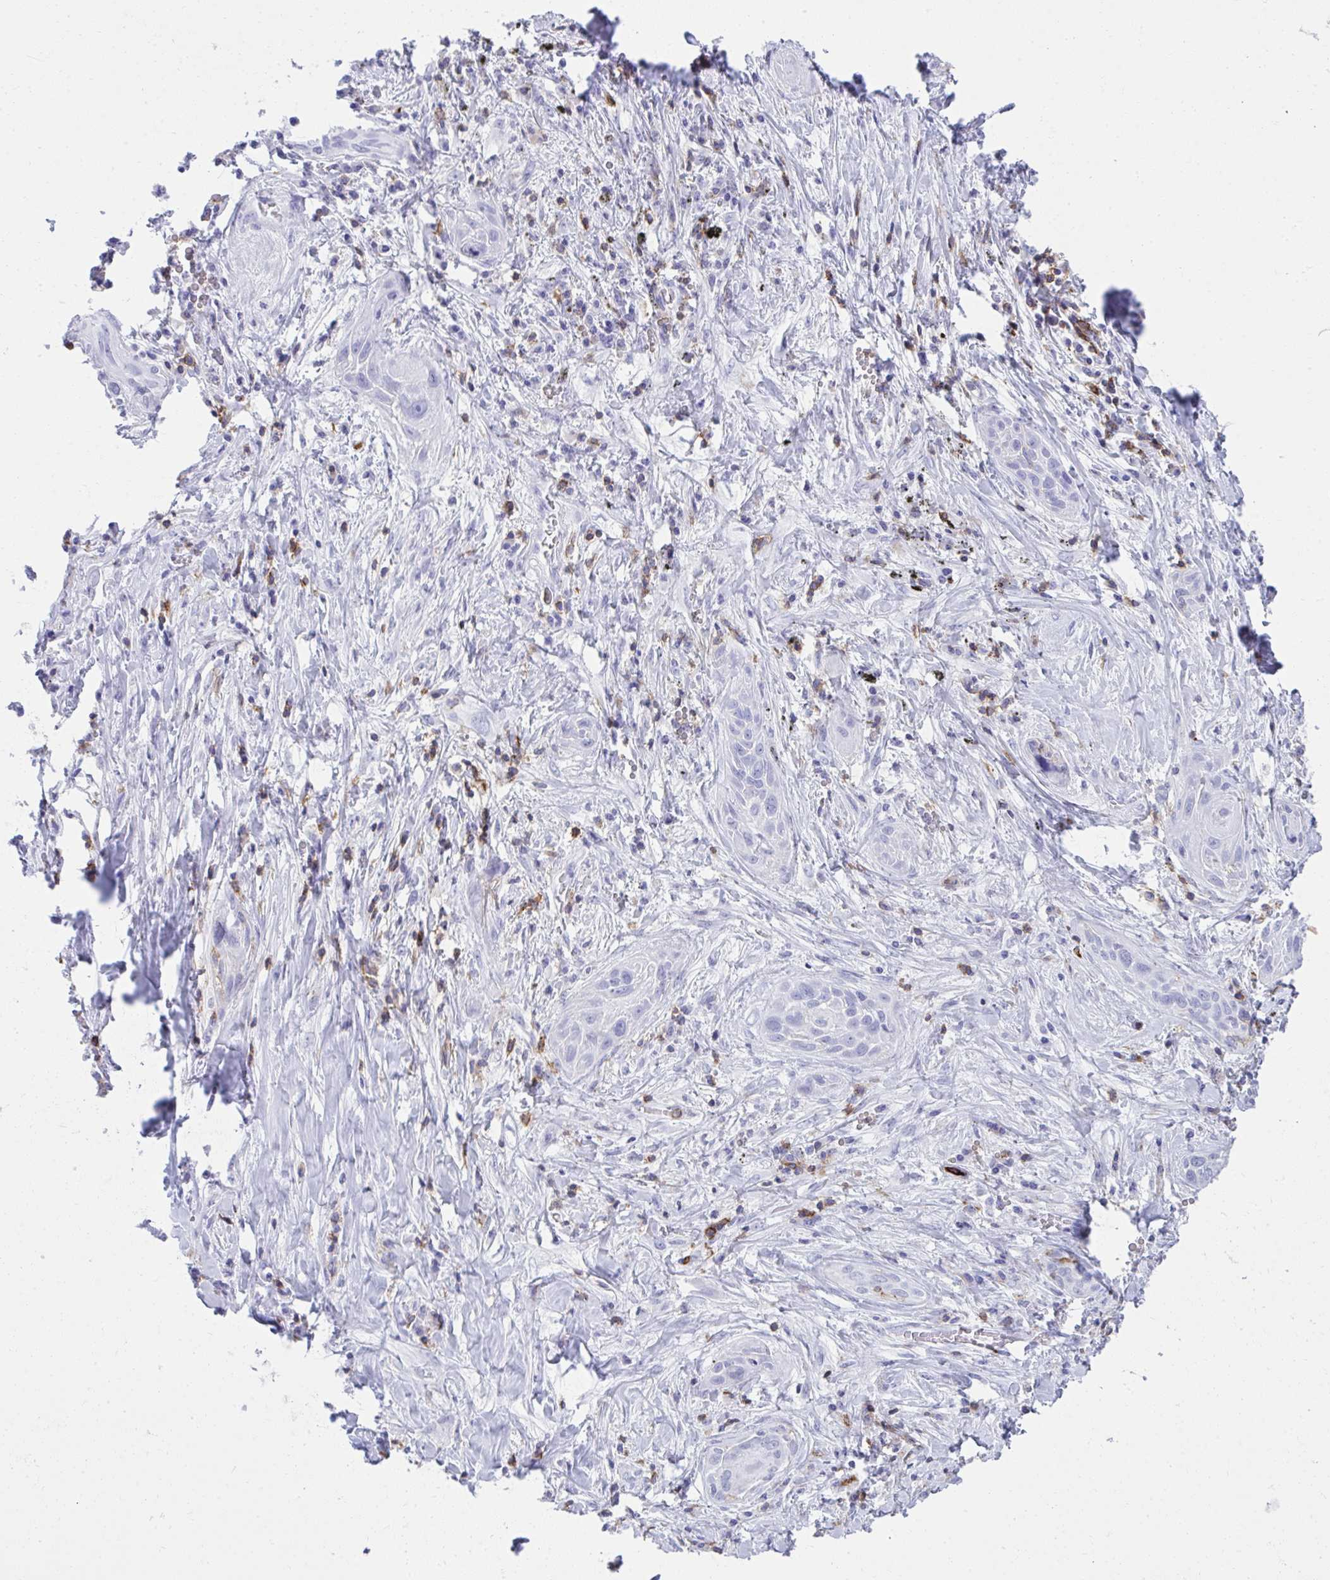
{"staining": {"intensity": "negative", "quantity": "none", "location": "none"}, "tissue": "lung cancer", "cell_type": "Tumor cells", "image_type": "cancer", "snomed": [{"axis": "morphology", "description": "Squamous cell carcinoma, NOS"}, {"axis": "topography", "description": "Lung"}], "caption": "IHC of lung squamous cell carcinoma demonstrates no expression in tumor cells.", "gene": "SPN", "patient": {"sex": "male", "age": 79}}